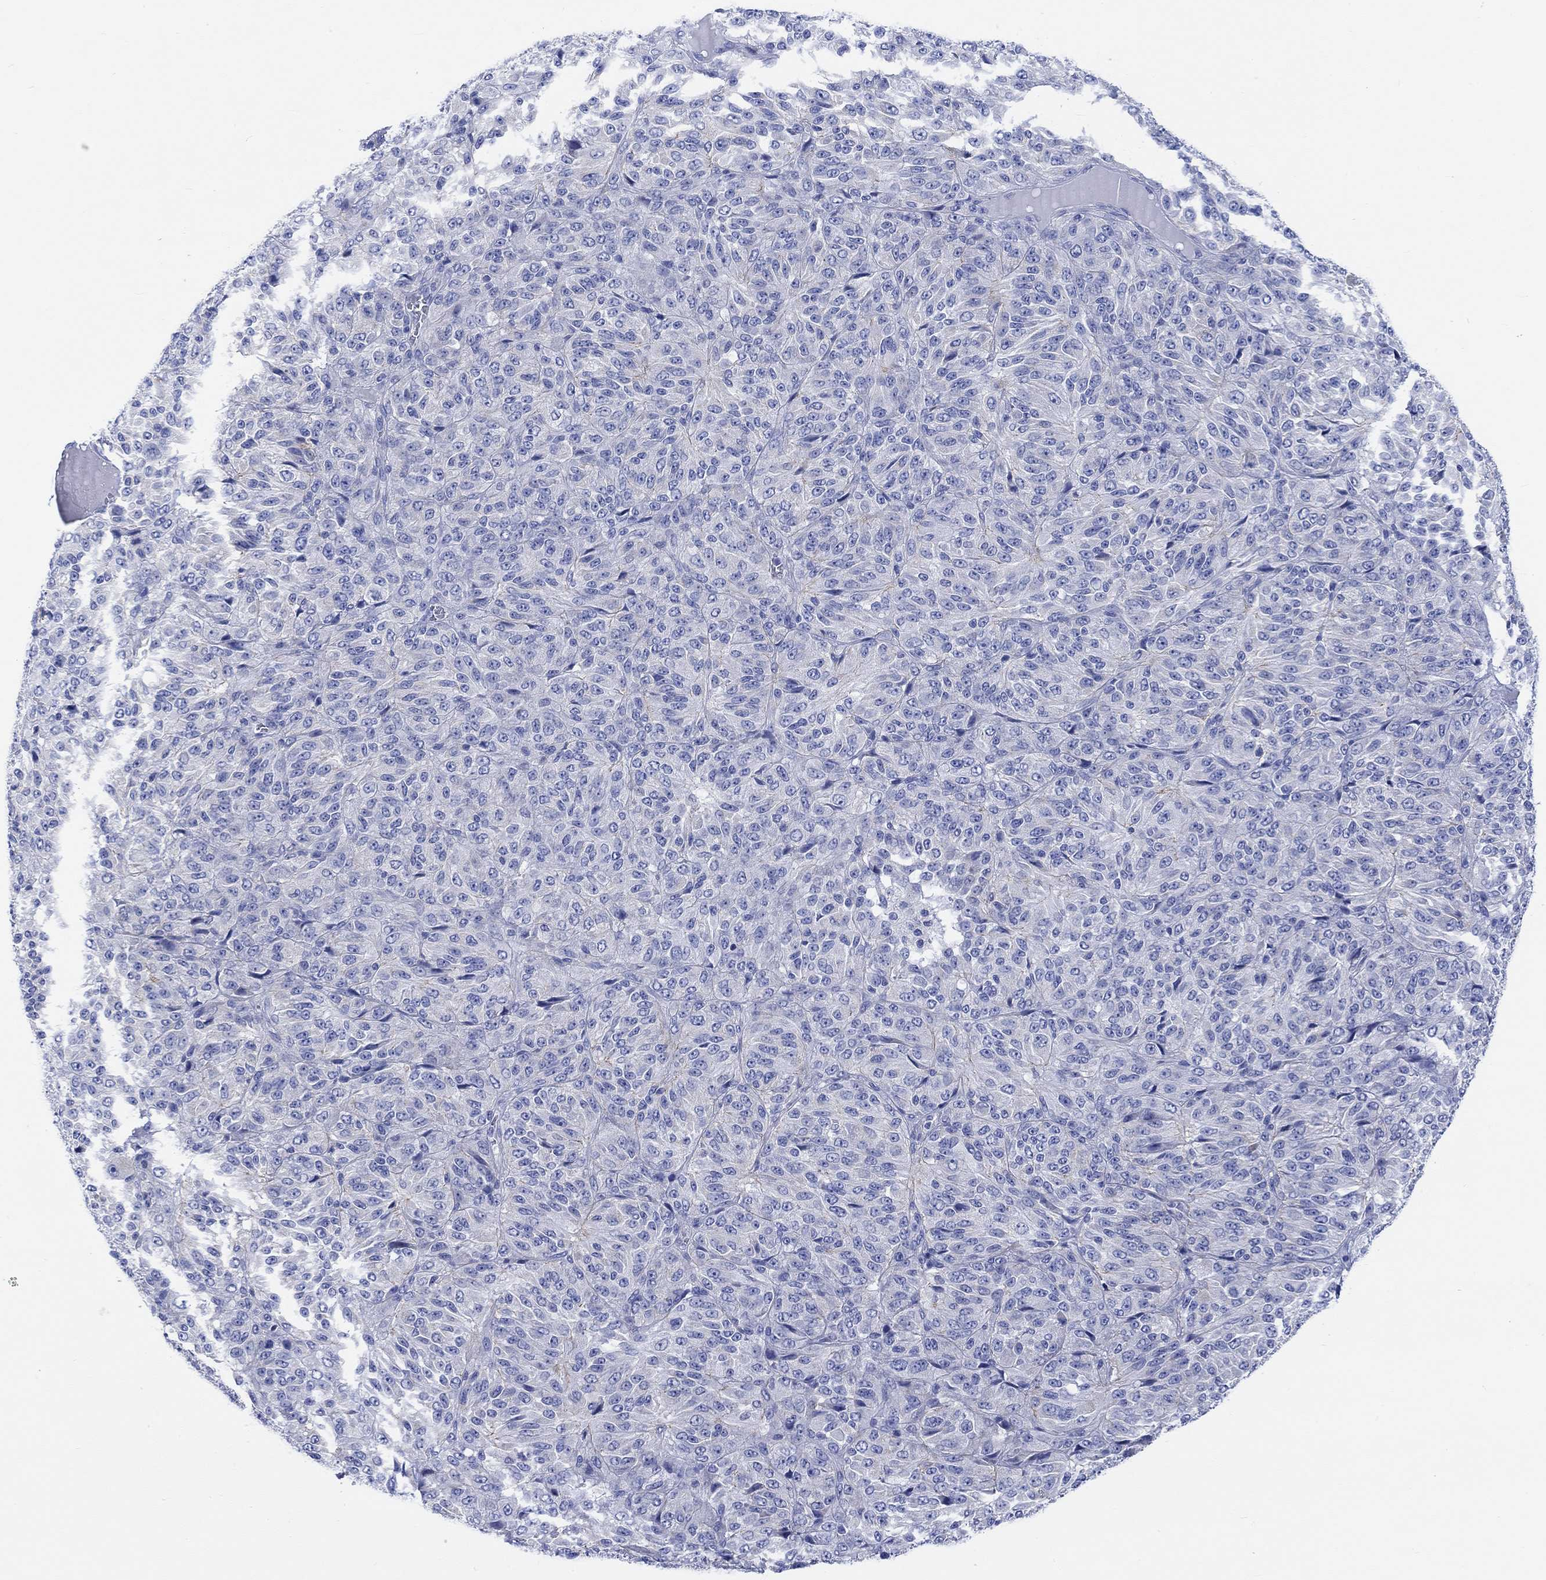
{"staining": {"intensity": "negative", "quantity": "none", "location": "none"}, "tissue": "melanoma", "cell_type": "Tumor cells", "image_type": "cancer", "snomed": [{"axis": "morphology", "description": "Malignant melanoma, Metastatic site"}, {"axis": "topography", "description": "Brain"}], "caption": "Immunohistochemical staining of malignant melanoma (metastatic site) shows no significant staining in tumor cells. (DAB (3,3'-diaminobenzidine) IHC, high magnification).", "gene": "REEP6", "patient": {"sex": "female", "age": 56}}